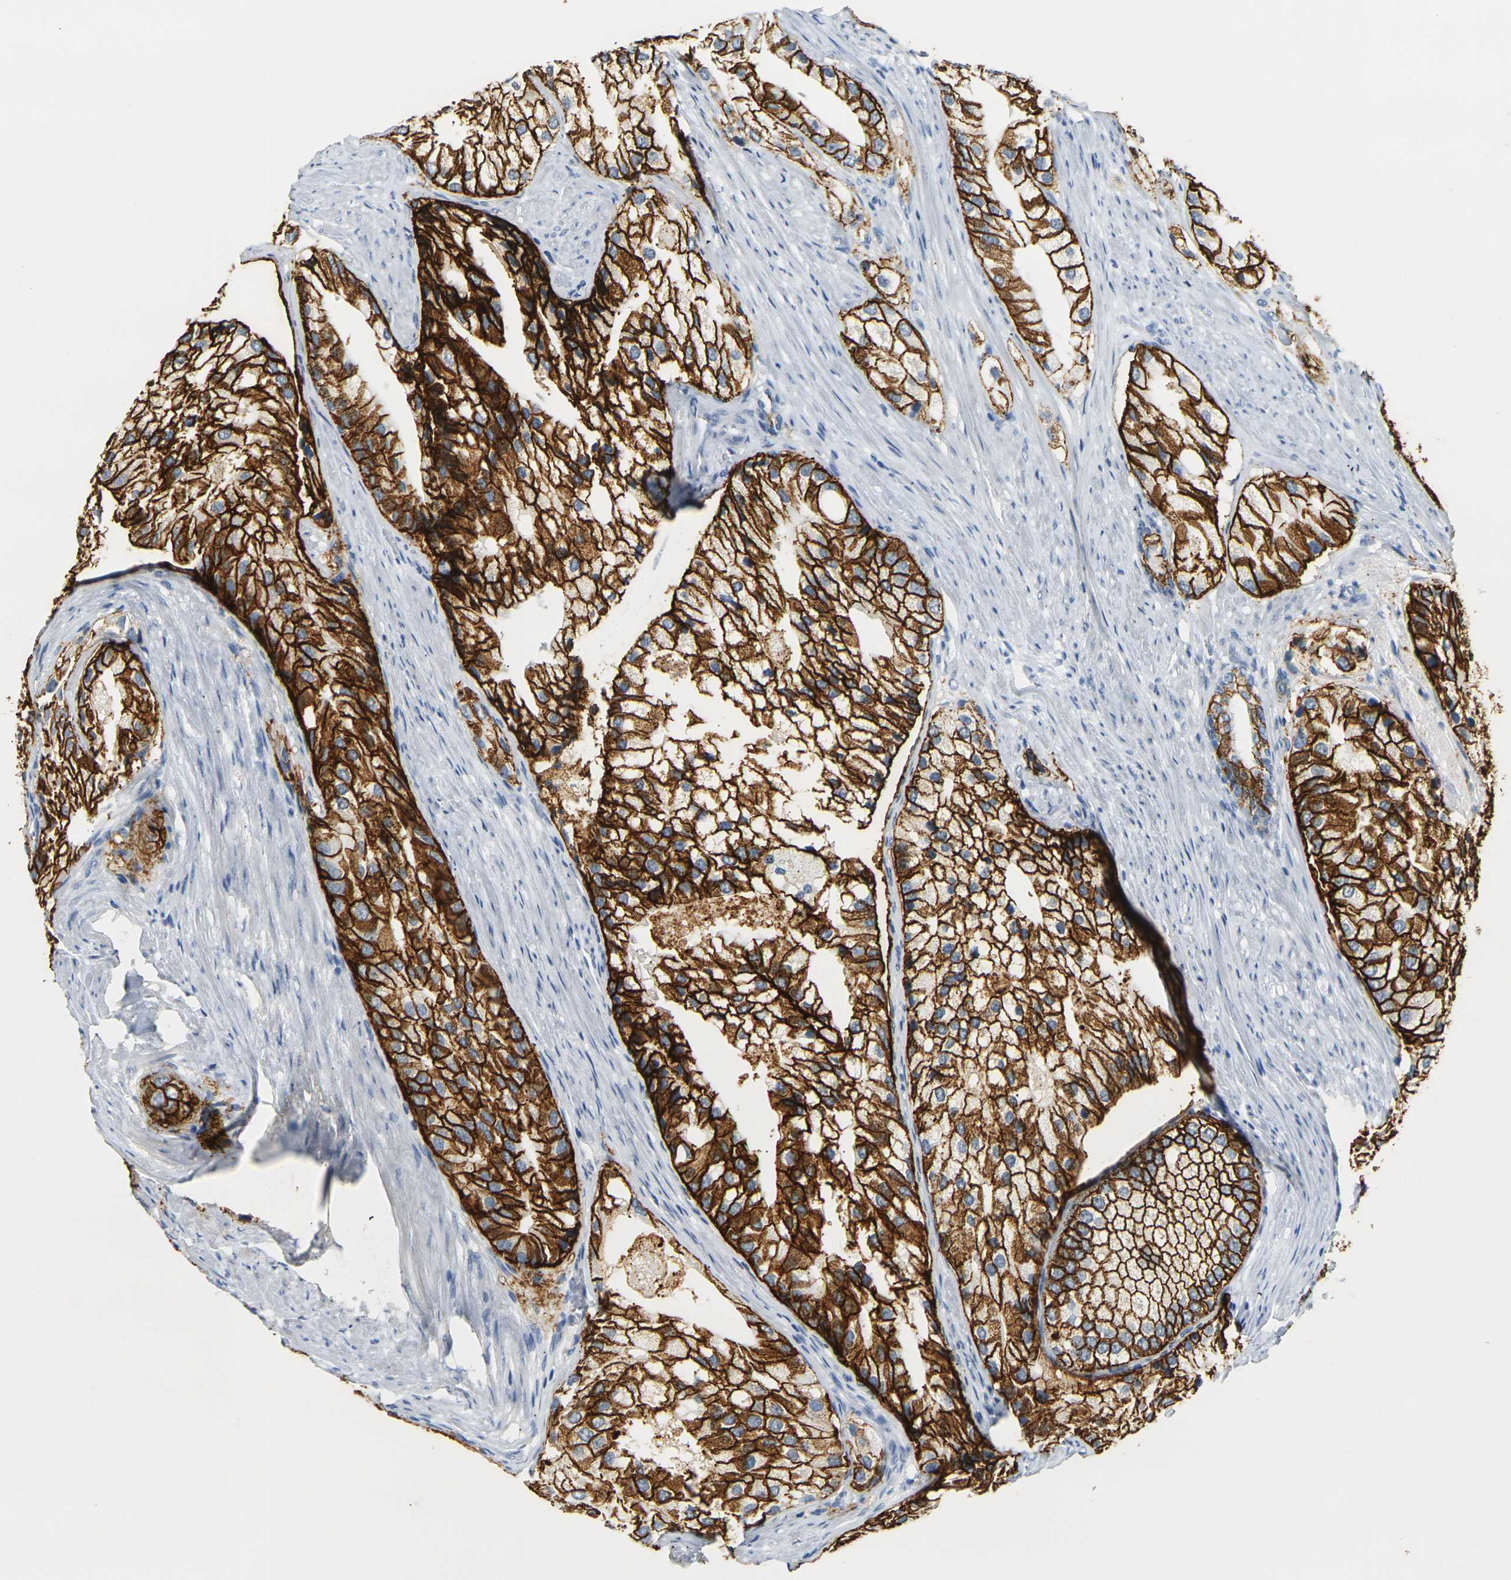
{"staining": {"intensity": "strong", "quantity": ">75%", "location": "cytoplasmic/membranous"}, "tissue": "prostate cancer", "cell_type": "Tumor cells", "image_type": "cancer", "snomed": [{"axis": "morphology", "description": "Adenocarcinoma, Low grade"}, {"axis": "topography", "description": "Prostate"}], "caption": "Tumor cells display strong cytoplasmic/membranous staining in about >75% of cells in prostate cancer. The staining is performed using DAB (3,3'-diaminobenzidine) brown chromogen to label protein expression. The nuclei are counter-stained blue using hematoxylin.", "gene": "CLDN7", "patient": {"sex": "male", "age": 69}}